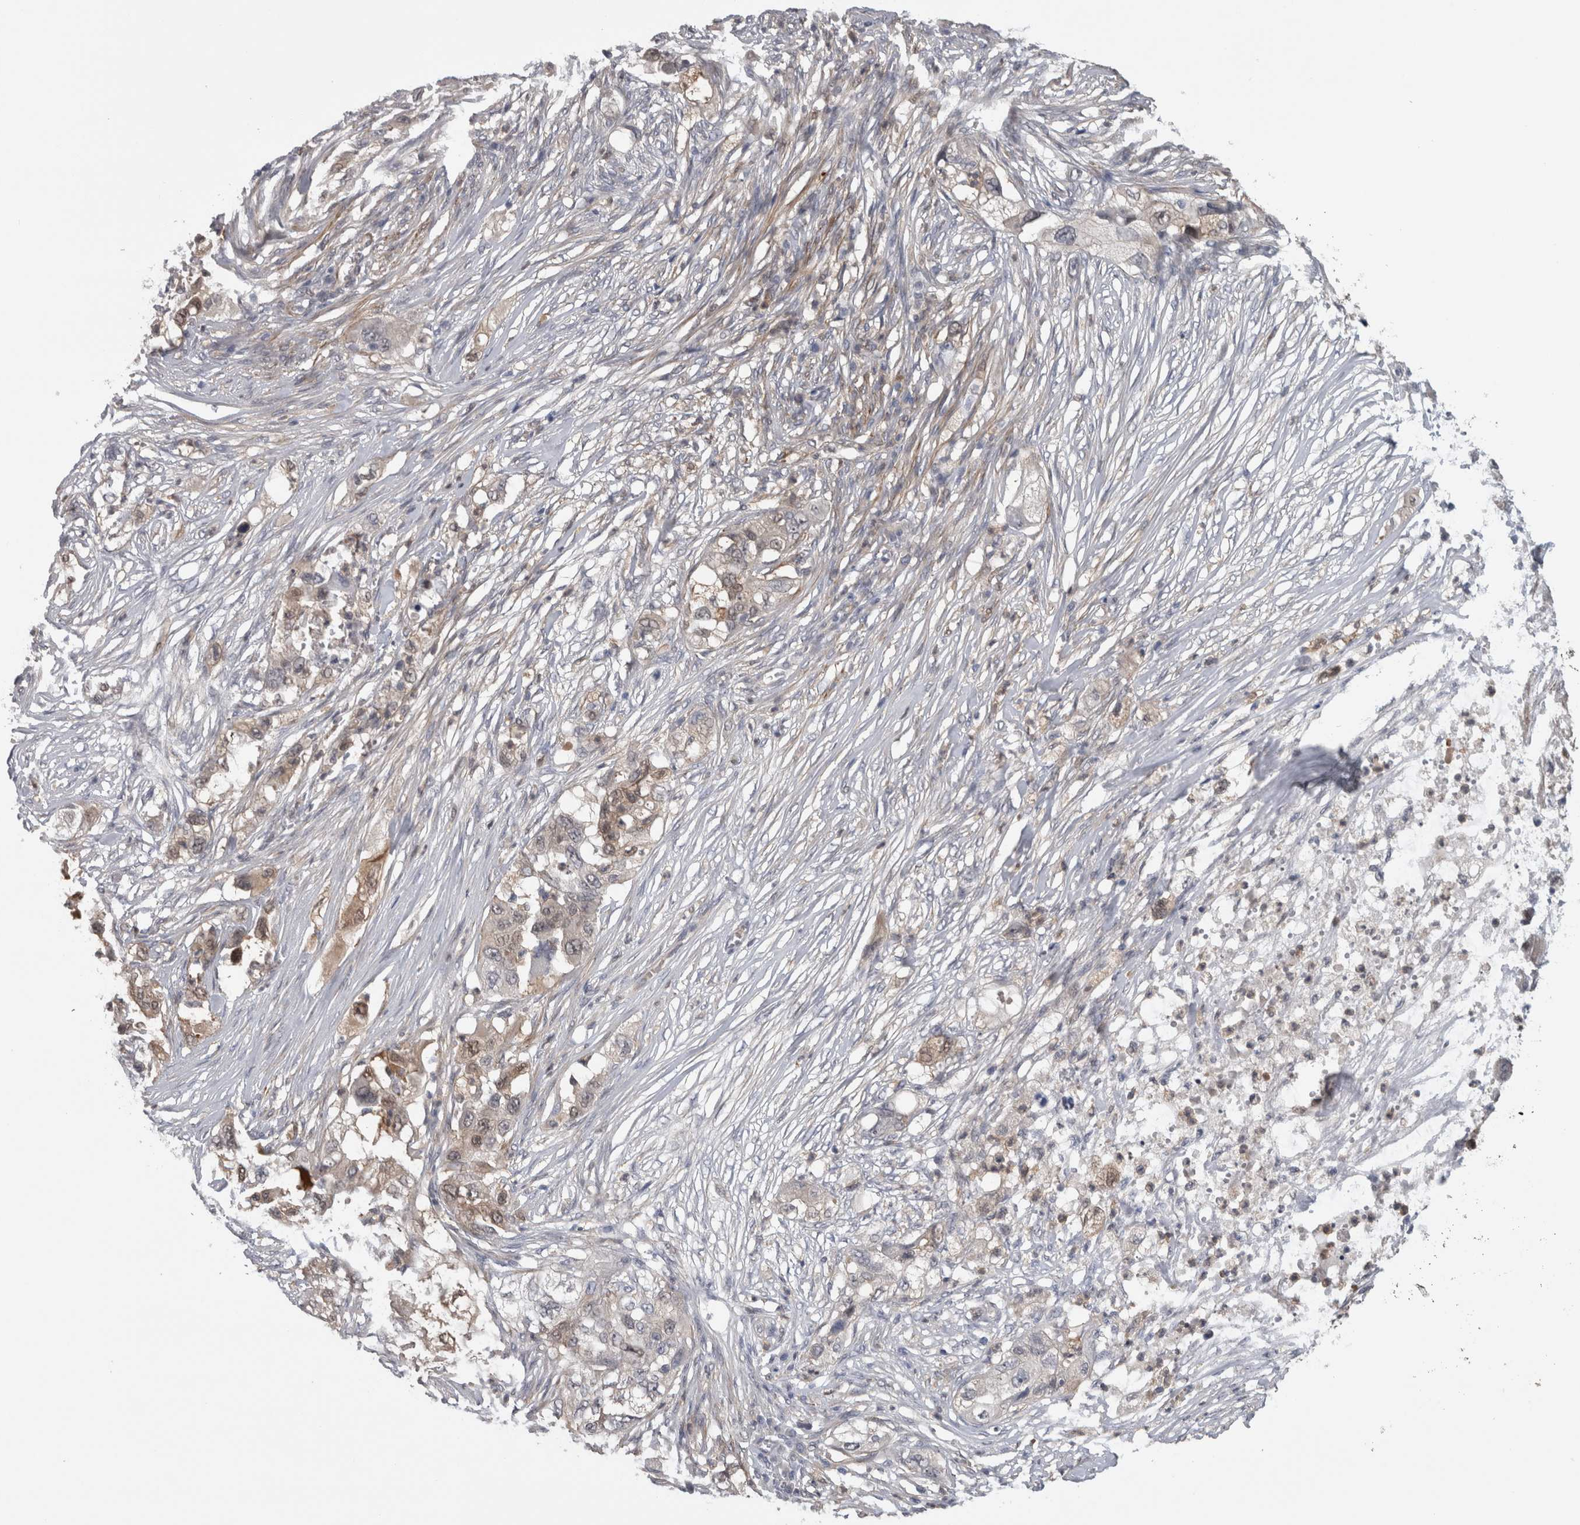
{"staining": {"intensity": "moderate", "quantity": "<25%", "location": "cytoplasmic/membranous,nuclear"}, "tissue": "pancreatic cancer", "cell_type": "Tumor cells", "image_type": "cancer", "snomed": [{"axis": "morphology", "description": "Adenocarcinoma, NOS"}, {"axis": "topography", "description": "Pancreas"}], "caption": "DAB immunohistochemical staining of human pancreatic cancer (adenocarcinoma) reveals moderate cytoplasmic/membranous and nuclear protein positivity in approximately <25% of tumor cells. (Stains: DAB (3,3'-diaminobenzidine) in brown, nuclei in blue, Microscopy: brightfield microscopy at high magnification).", "gene": "NAPRT", "patient": {"sex": "female", "age": 78}}